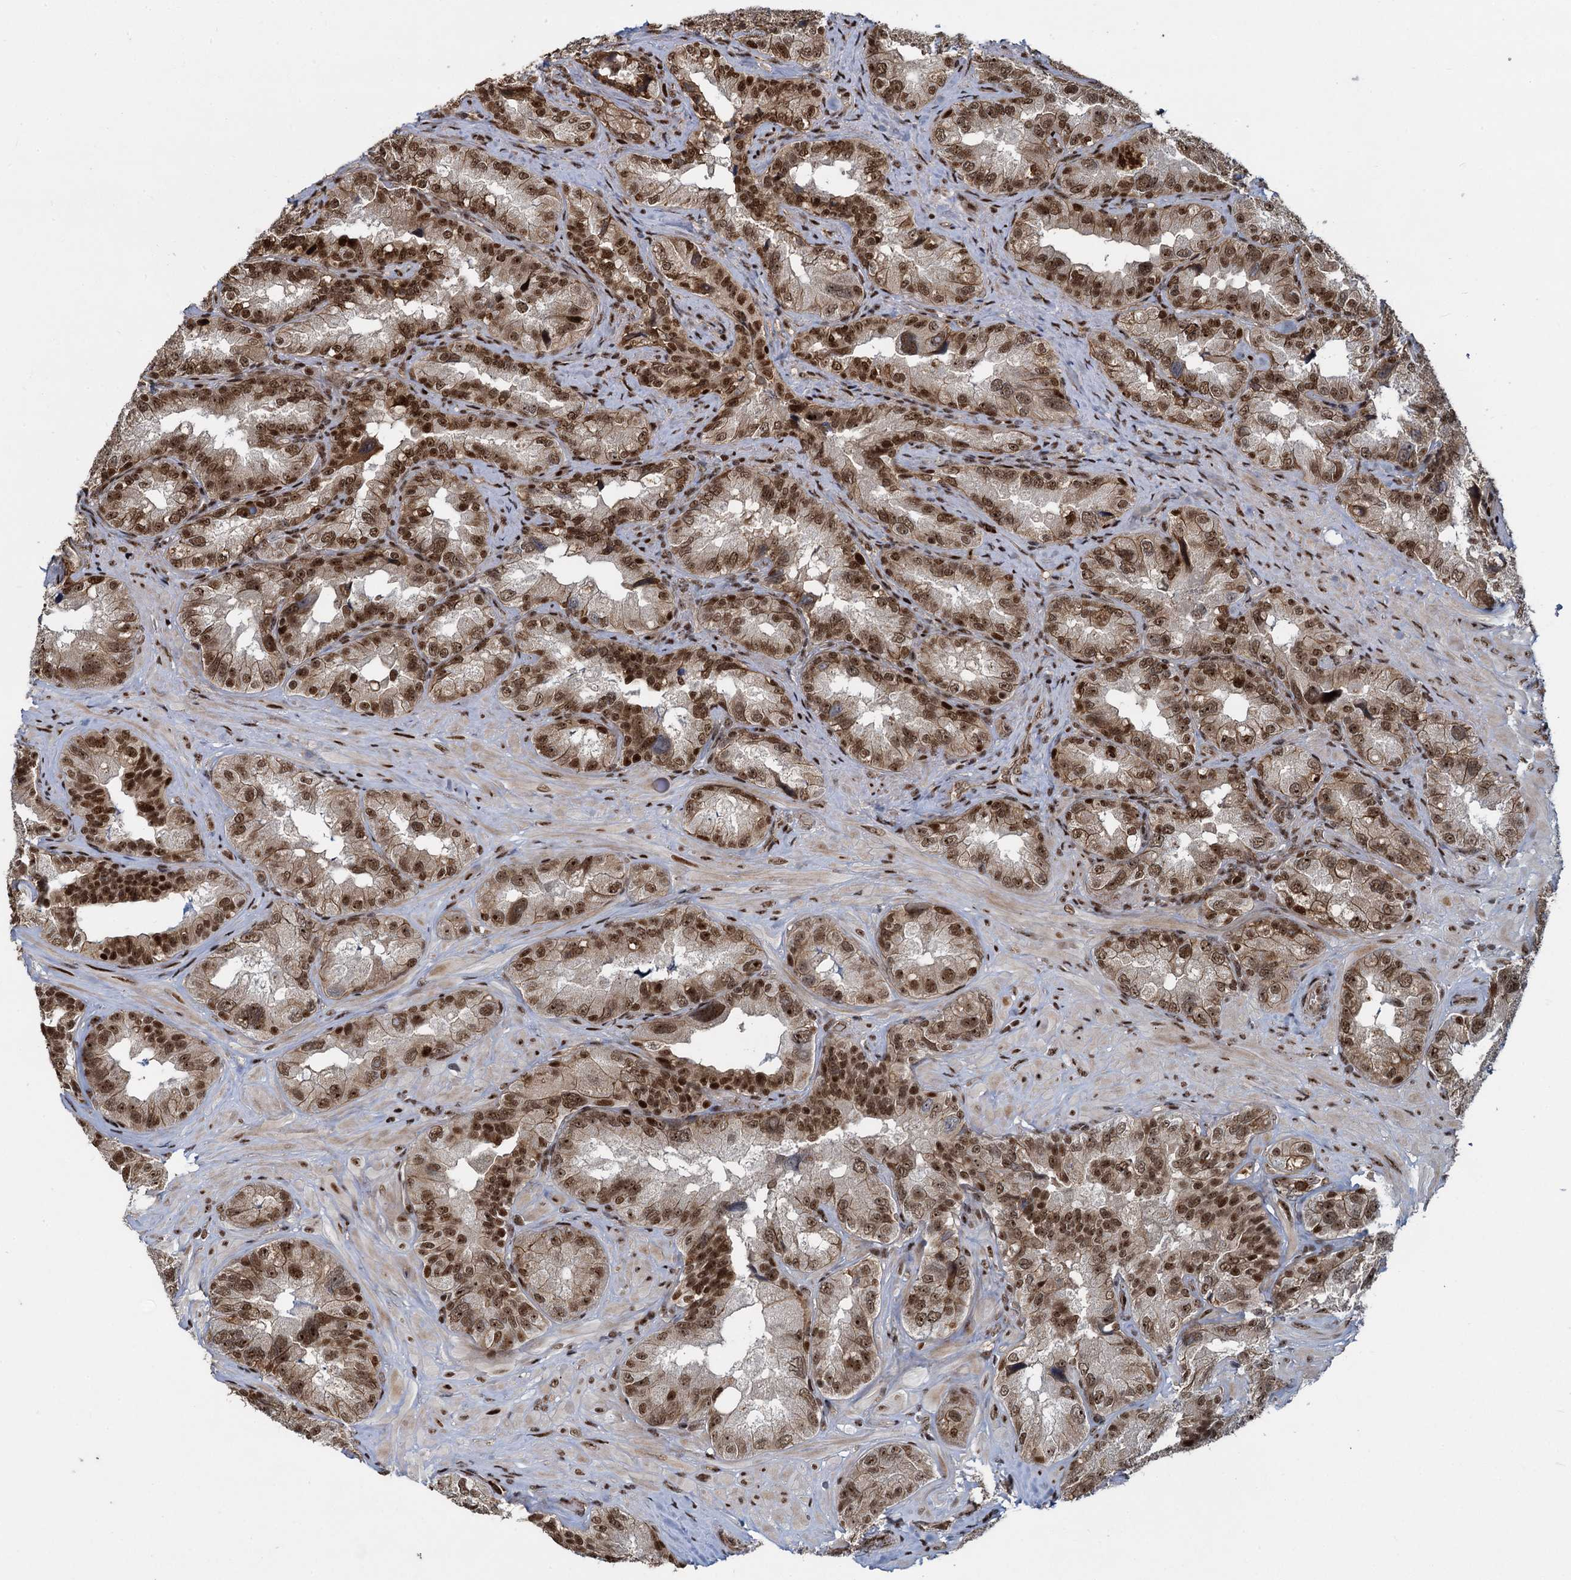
{"staining": {"intensity": "moderate", "quantity": ">75%", "location": "cytoplasmic/membranous,nuclear"}, "tissue": "seminal vesicle", "cell_type": "Glandular cells", "image_type": "normal", "snomed": [{"axis": "morphology", "description": "Normal tissue, NOS"}, {"axis": "topography", "description": "Seminal veicle"}, {"axis": "topography", "description": "Peripheral nerve tissue"}], "caption": "Benign seminal vesicle reveals moderate cytoplasmic/membranous,nuclear staining in approximately >75% of glandular cells, visualized by immunohistochemistry.", "gene": "ANKRD49", "patient": {"sex": "male", "age": 67}}